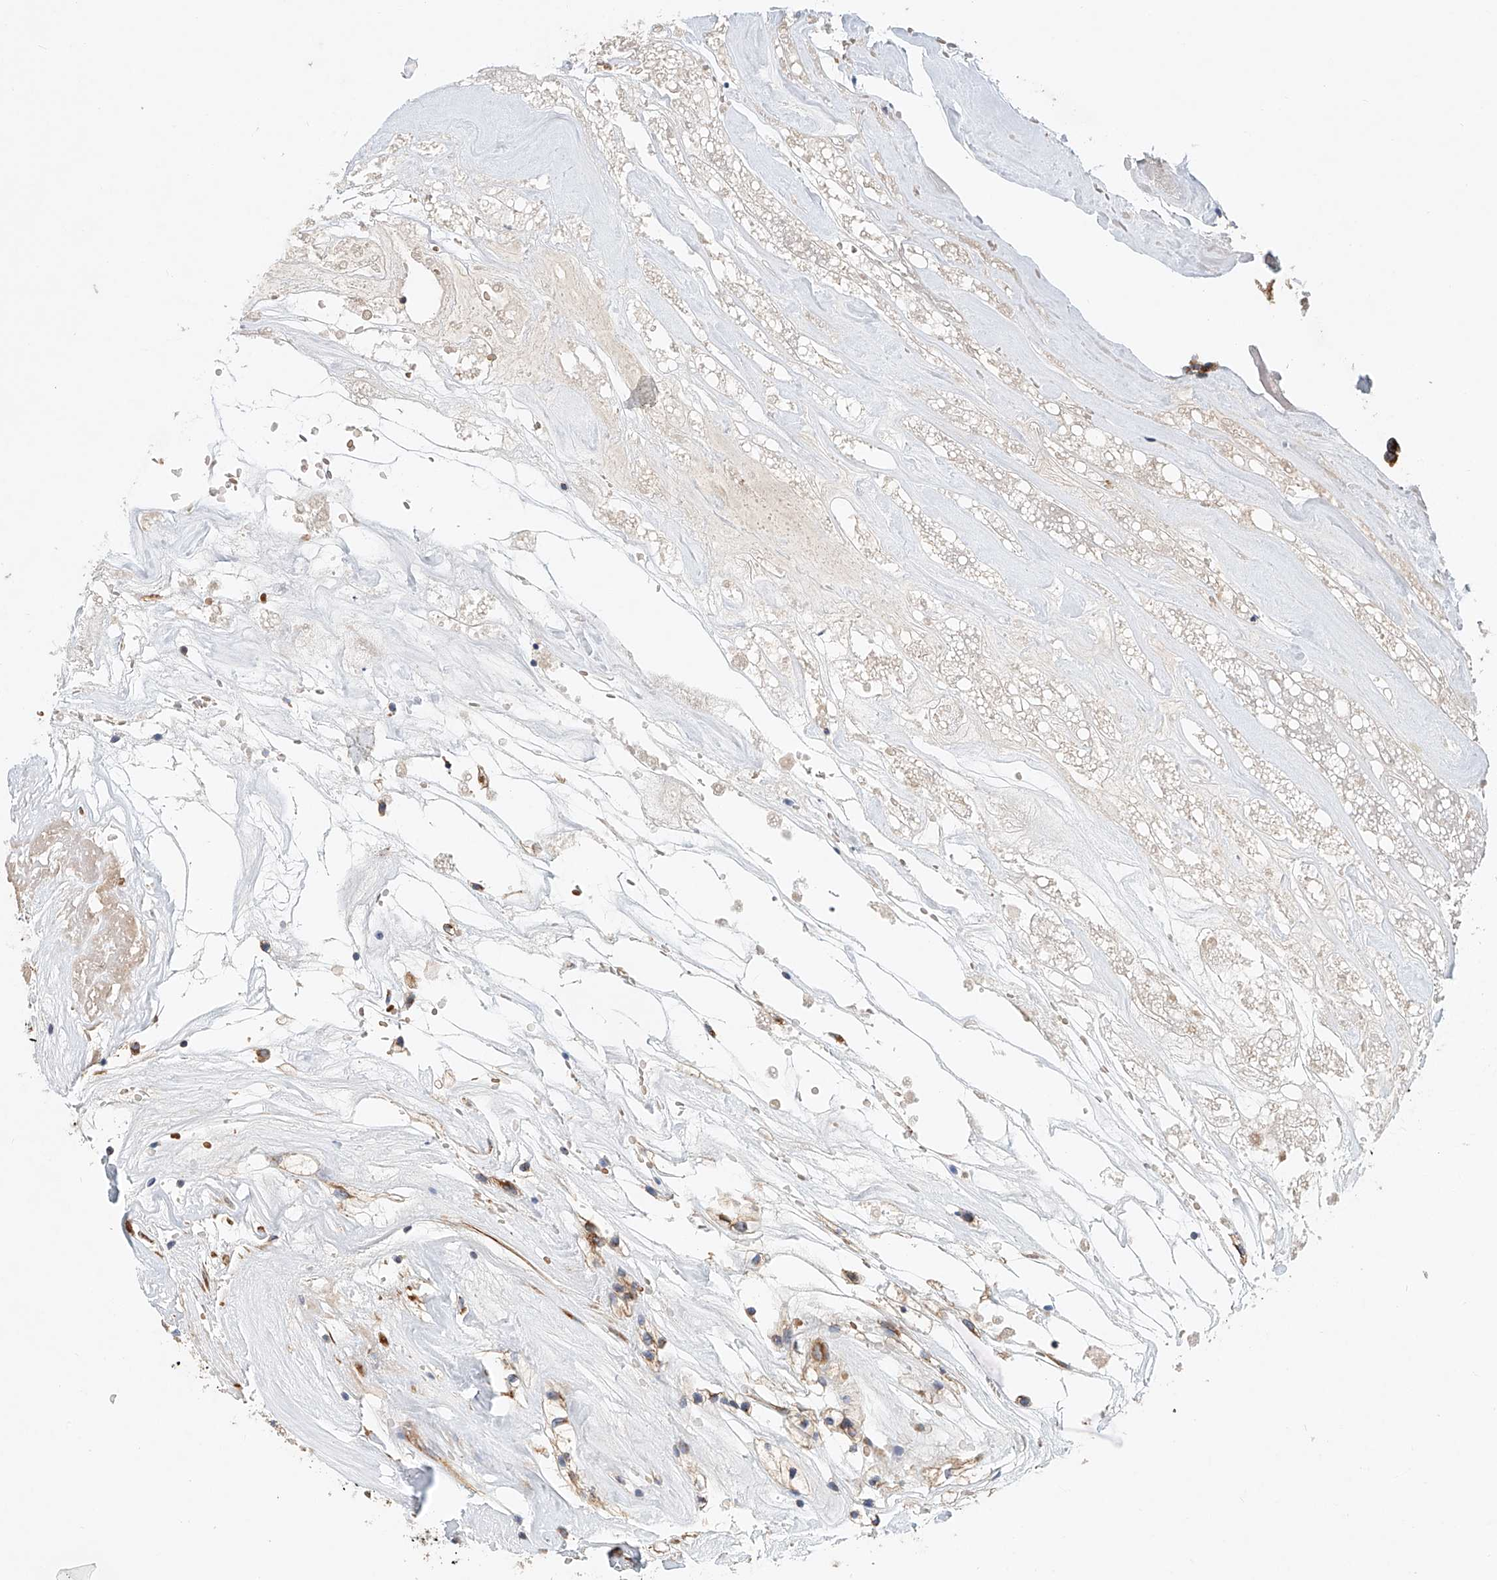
{"staining": {"intensity": "weak", "quantity": "25%-75%", "location": "cytoplasmic/membranous"}, "tissue": "renal cancer", "cell_type": "Tumor cells", "image_type": "cancer", "snomed": [{"axis": "morphology", "description": "Adenocarcinoma, NOS"}, {"axis": "topography", "description": "Kidney"}], "caption": "DAB (3,3'-diaminobenzidine) immunohistochemical staining of human renal adenocarcinoma exhibits weak cytoplasmic/membranous protein staining in about 25%-75% of tumor cells.", "gene": "HGSNAT", "patient": {"sex": "female", "age": 57}}